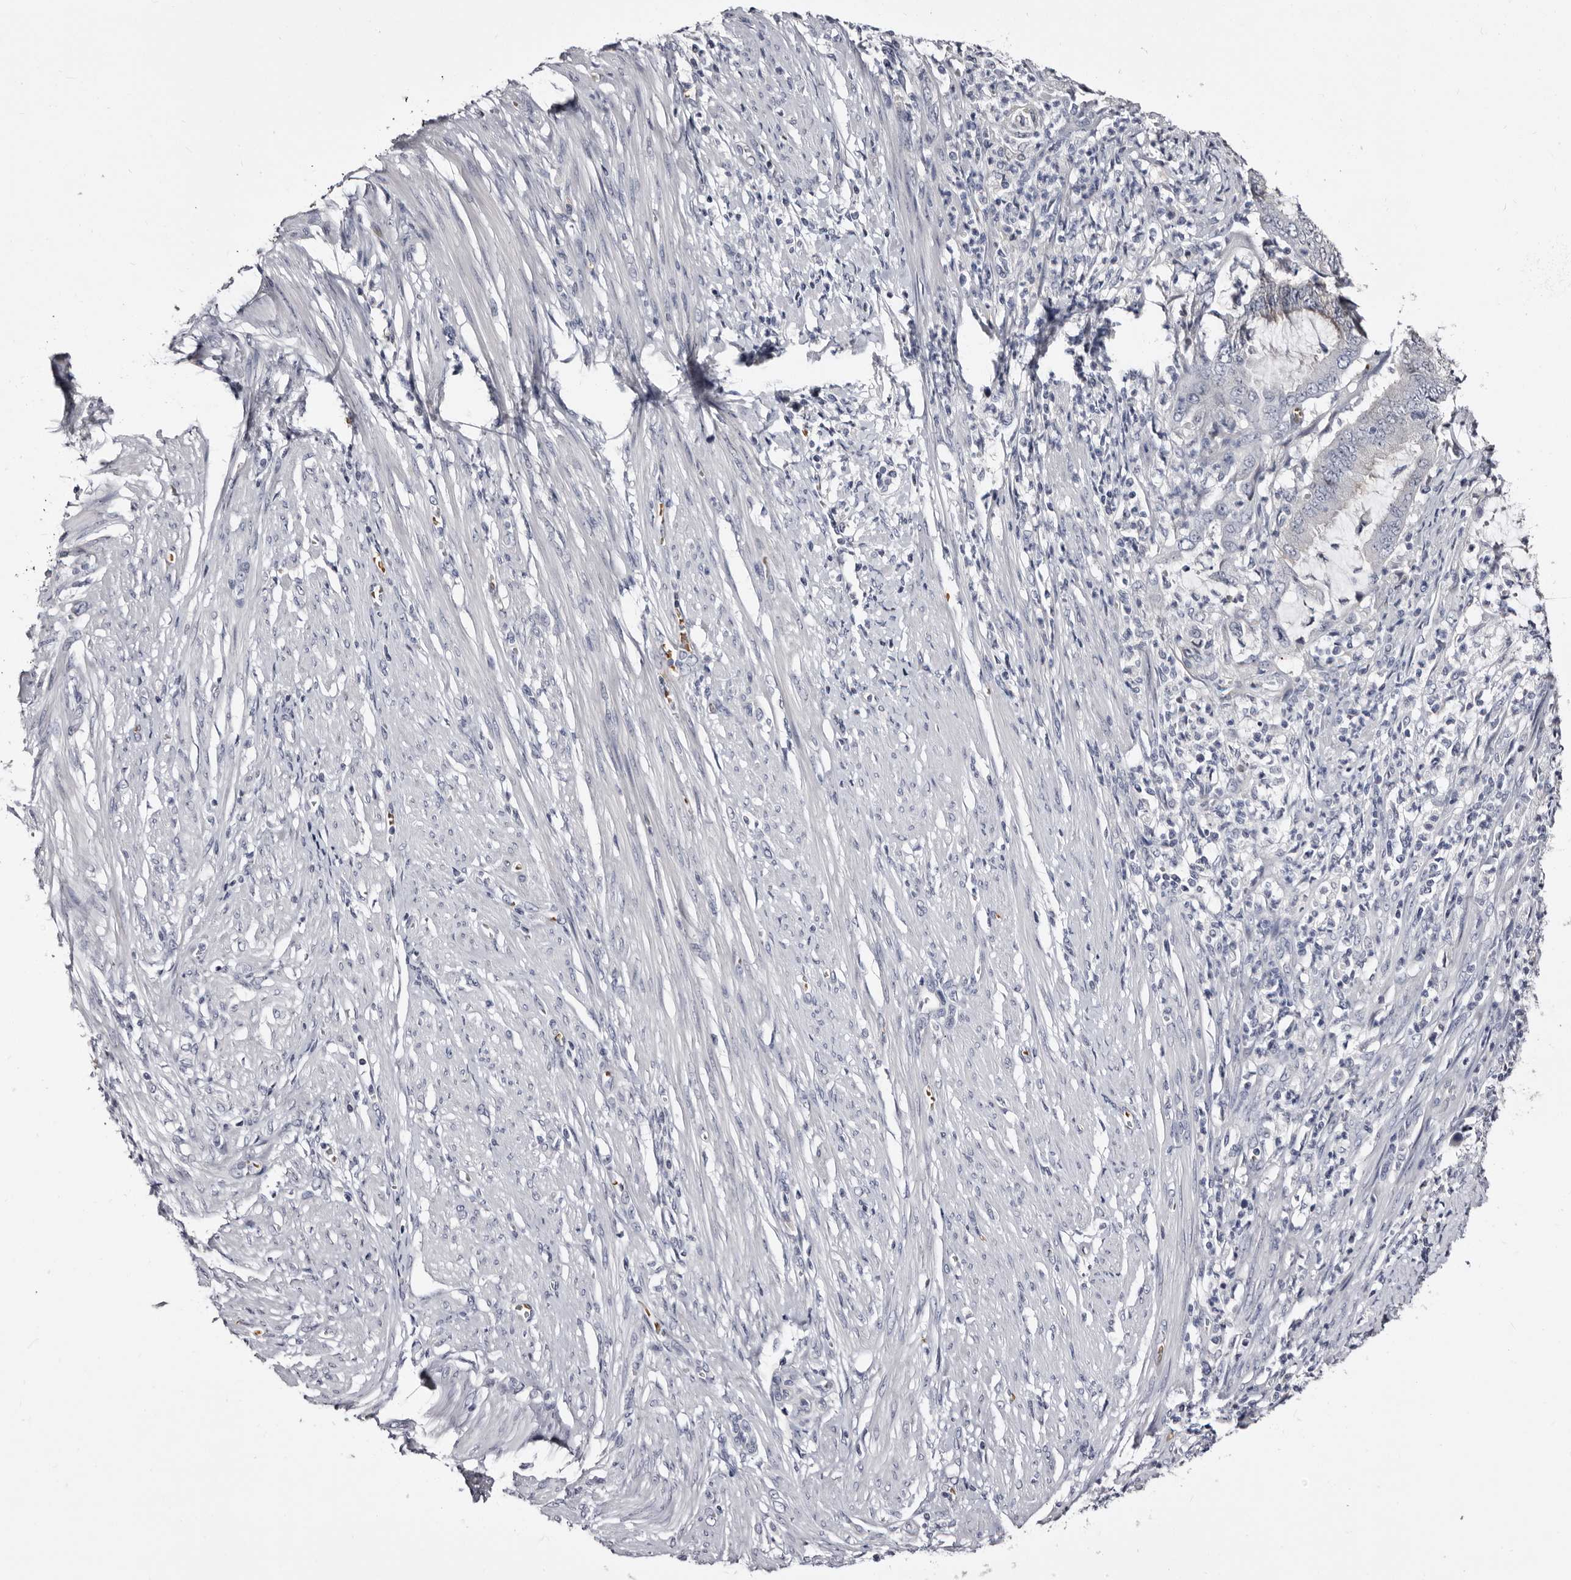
{"staining": {"intensity": "negative", "quantity": "none", "location": "none"}, "tissue": "endometrial cancer", "cell_type": "Tumor cells", "image_type": "cancer", "snomed": [{"axis": "morphology", "description": "Adenocarcinoma, NOS"}, {"axis": "topography", "description": "Endometrium"}], "caption": "Immunohistochemistry of endometrial cancer (adenocarcinoma) exhibits no positivity in tumor cells. Nuclei are stained in blue.", "gene": "BPGM", "patient": {"sex": "female", "age": 51}}